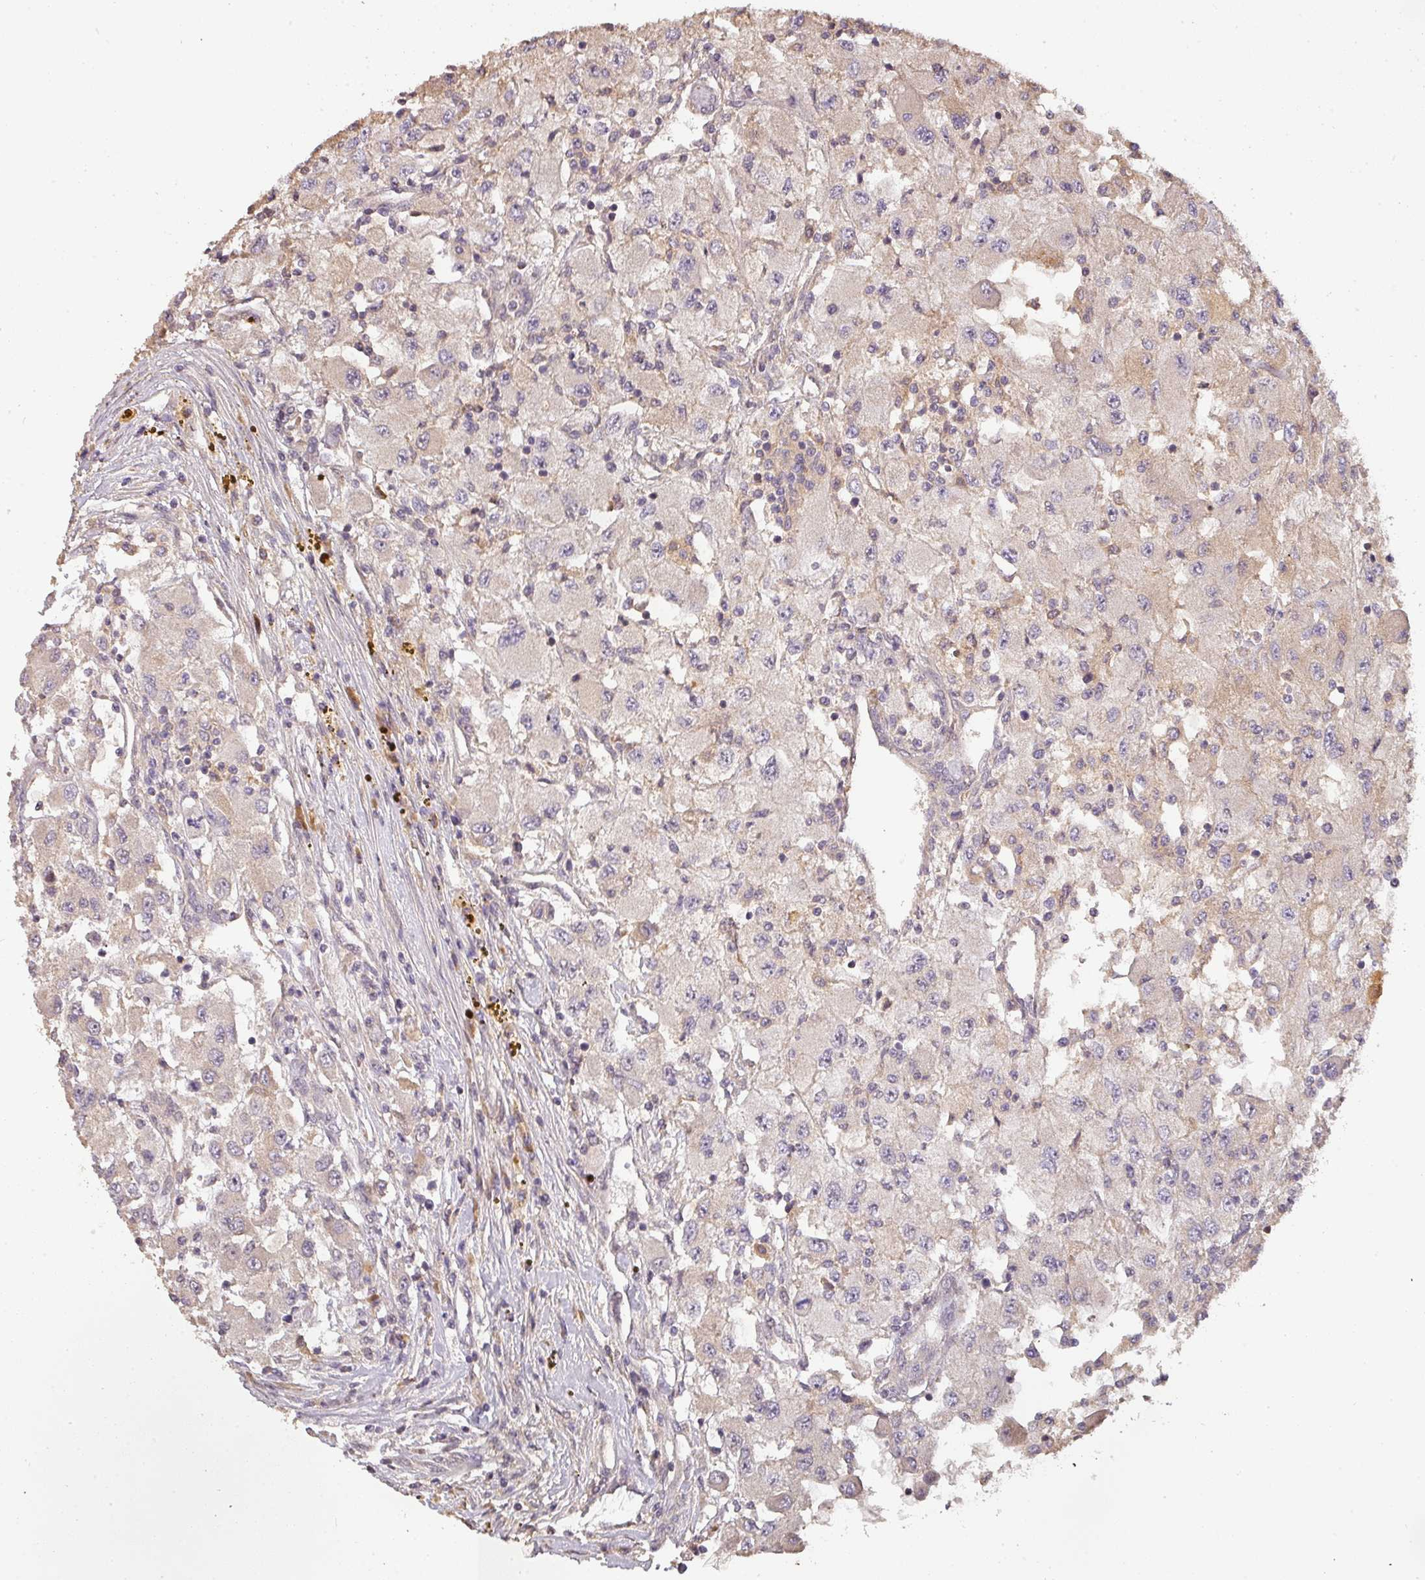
{"staining": {"intensity": "weak", "quantity": "25%-75%", "location": "cytoplasmic/membranous"}, "tissue": "renal cancer", "cell_type": "Tumor cells", "image_type": "cancer", "snomed": [{"axis": "morphology", "description": "Adenocarcinoma, NOS"}, {"axis": "topography", "description": "Kidney"}], "caption": "The immunohistochemical stain labels weak cytoplasmic/membranous staining in tumor cells of renal cancer (adenocarcinoma) tissue. (DAB = brown stain, brightfield microscopy at high magnification).", "gene": "BPIFB3", "patient": {"sex": "female", "age": 67}}